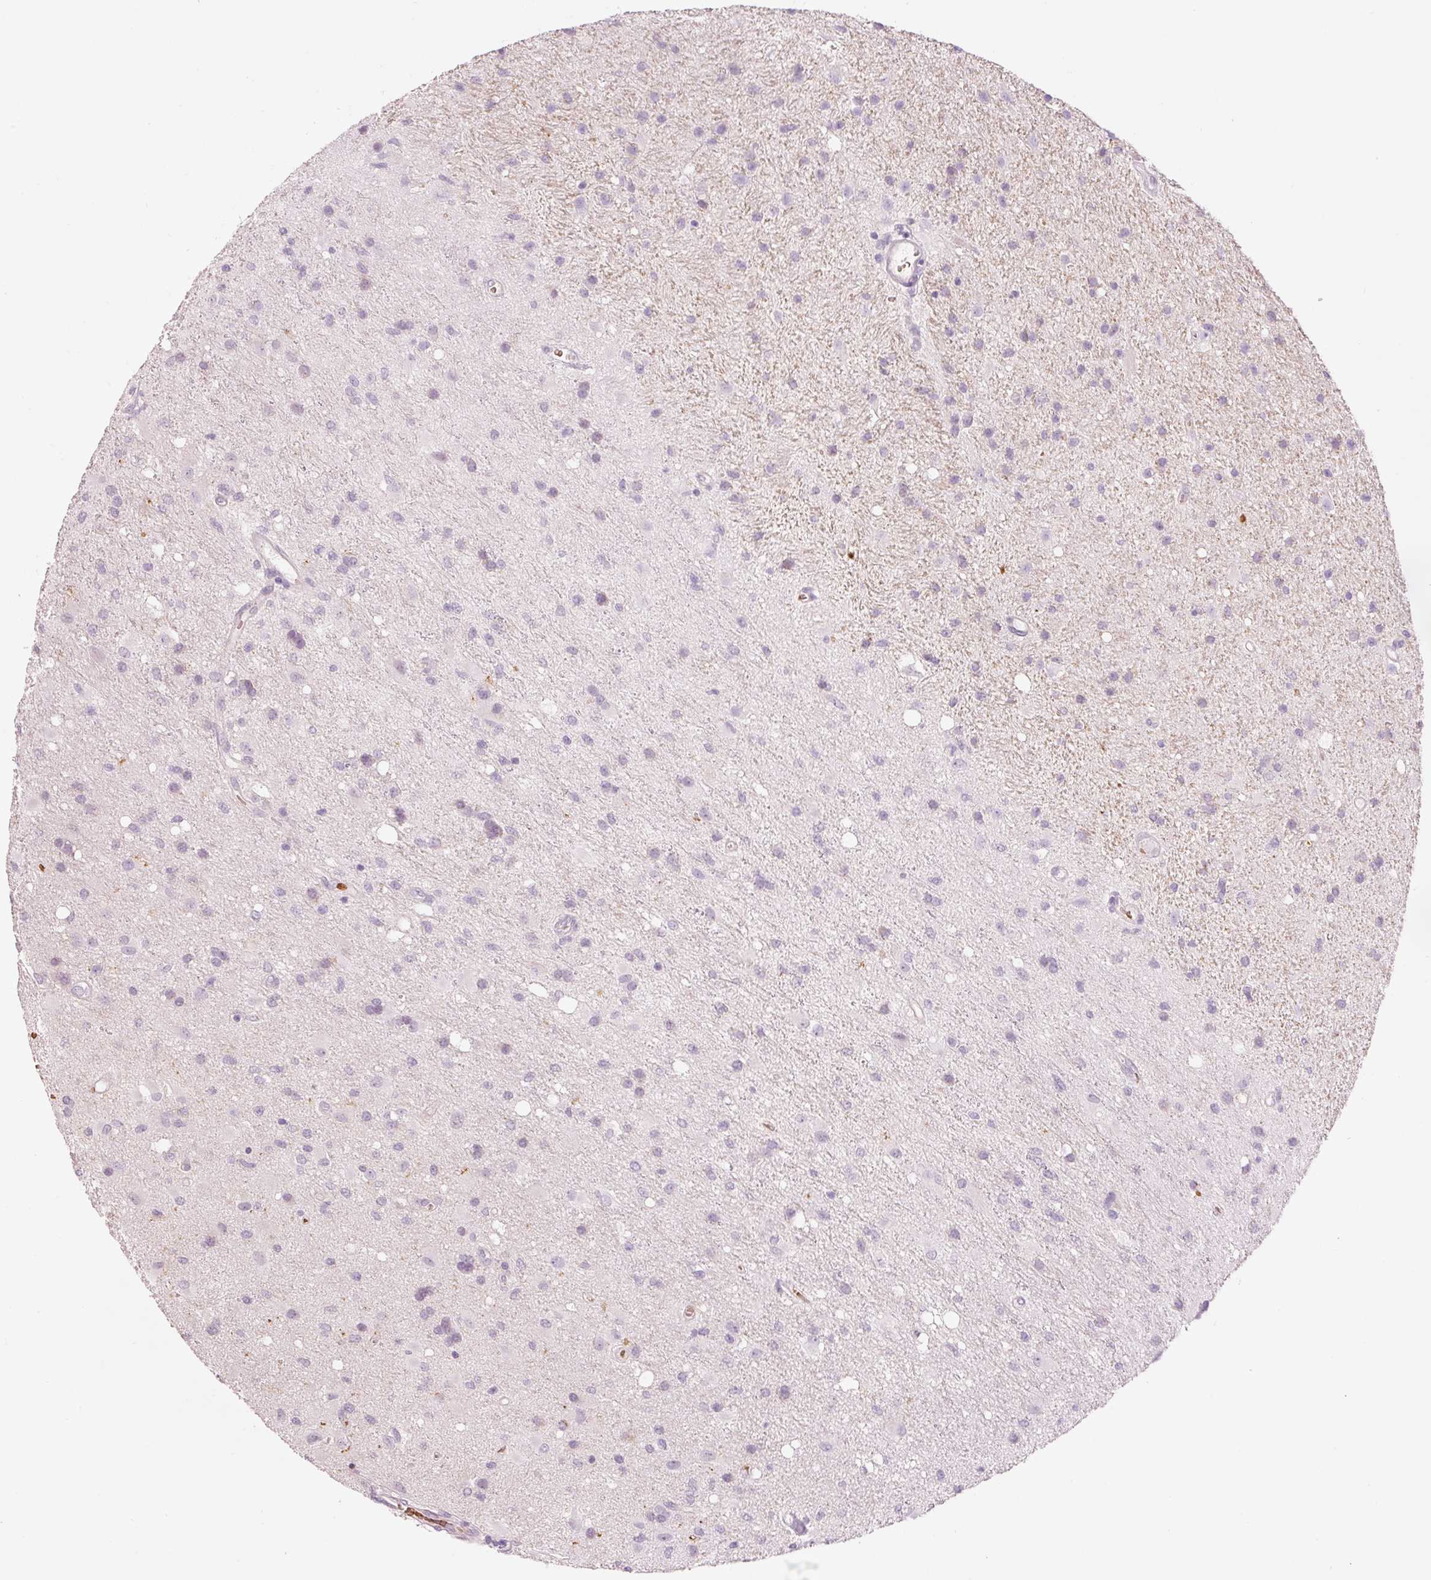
{"staining": {"intensity": "negative", "quantity": "none", "location": "none"}, "tissue": "glioma", "cell_type": "Tumor cells", "image_type": "cancer", "snomed": [{"axis": "morphology", "description": "Glioma, malignant, High grade"}, {"axis": "topography", "description": "Brain"}], "caption": "DAB (3,3'-diaminobenzidine) immunohistochemical staining of malignant glioma (high-grade) displays no significant expression in tumor cells.", "gene": "DHRS11", "patient": {"sex": "male", "age": 67}}